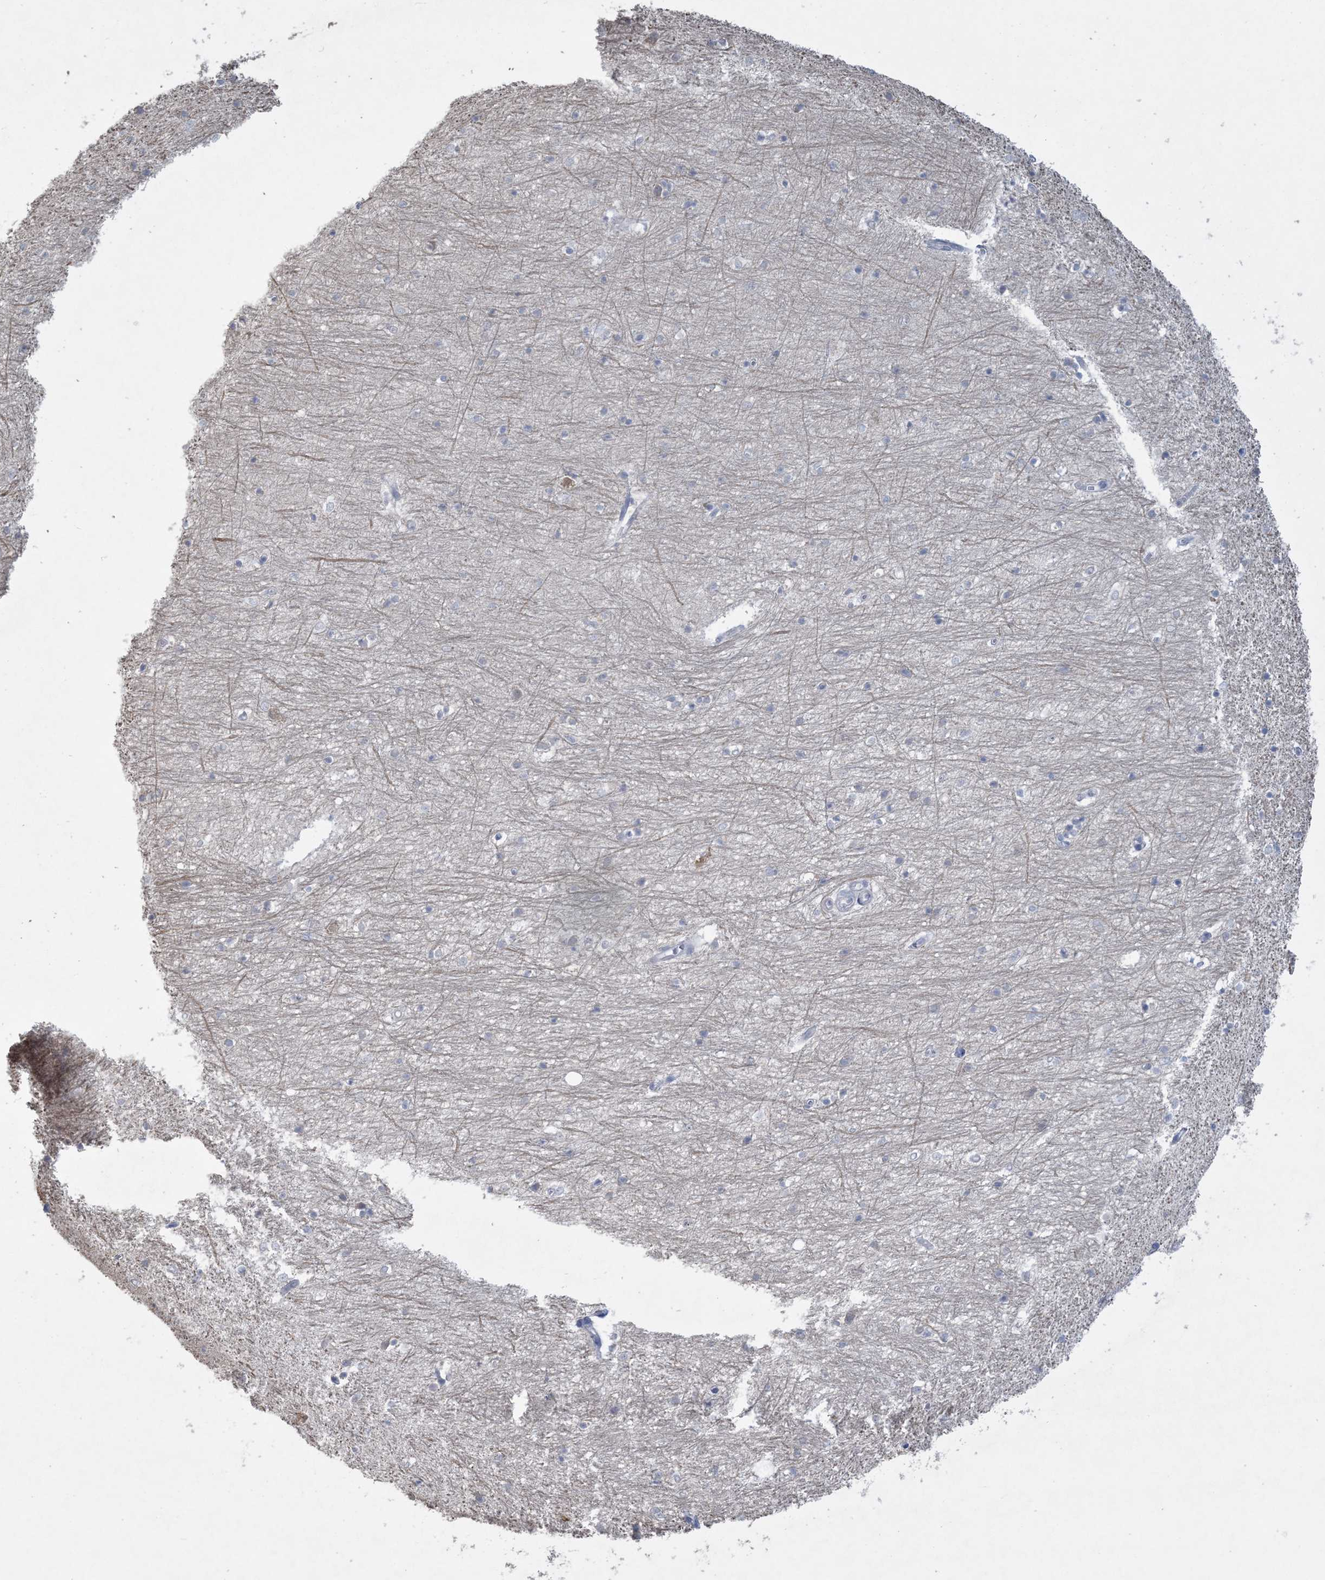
{"staining": {"intensity": "negative", "quantity": "none", "location": "none"}, "tissue": "hippocampus", "cell_type": "Glial cells", "image_type": "normal", "snomed": [{"axis": "morphology", "description": "Normal tissue, NOS"}, {"axis": "topography", "description": "Hippocampus"}], "caption": "DAB (3,3'-diaminobenzidine) immunohistochemical staining of normal human hippocampus exhibits no significant expression in glial cells.", "gene": "HMGCS1", "patient": {"sex": "female", "age": 64}}